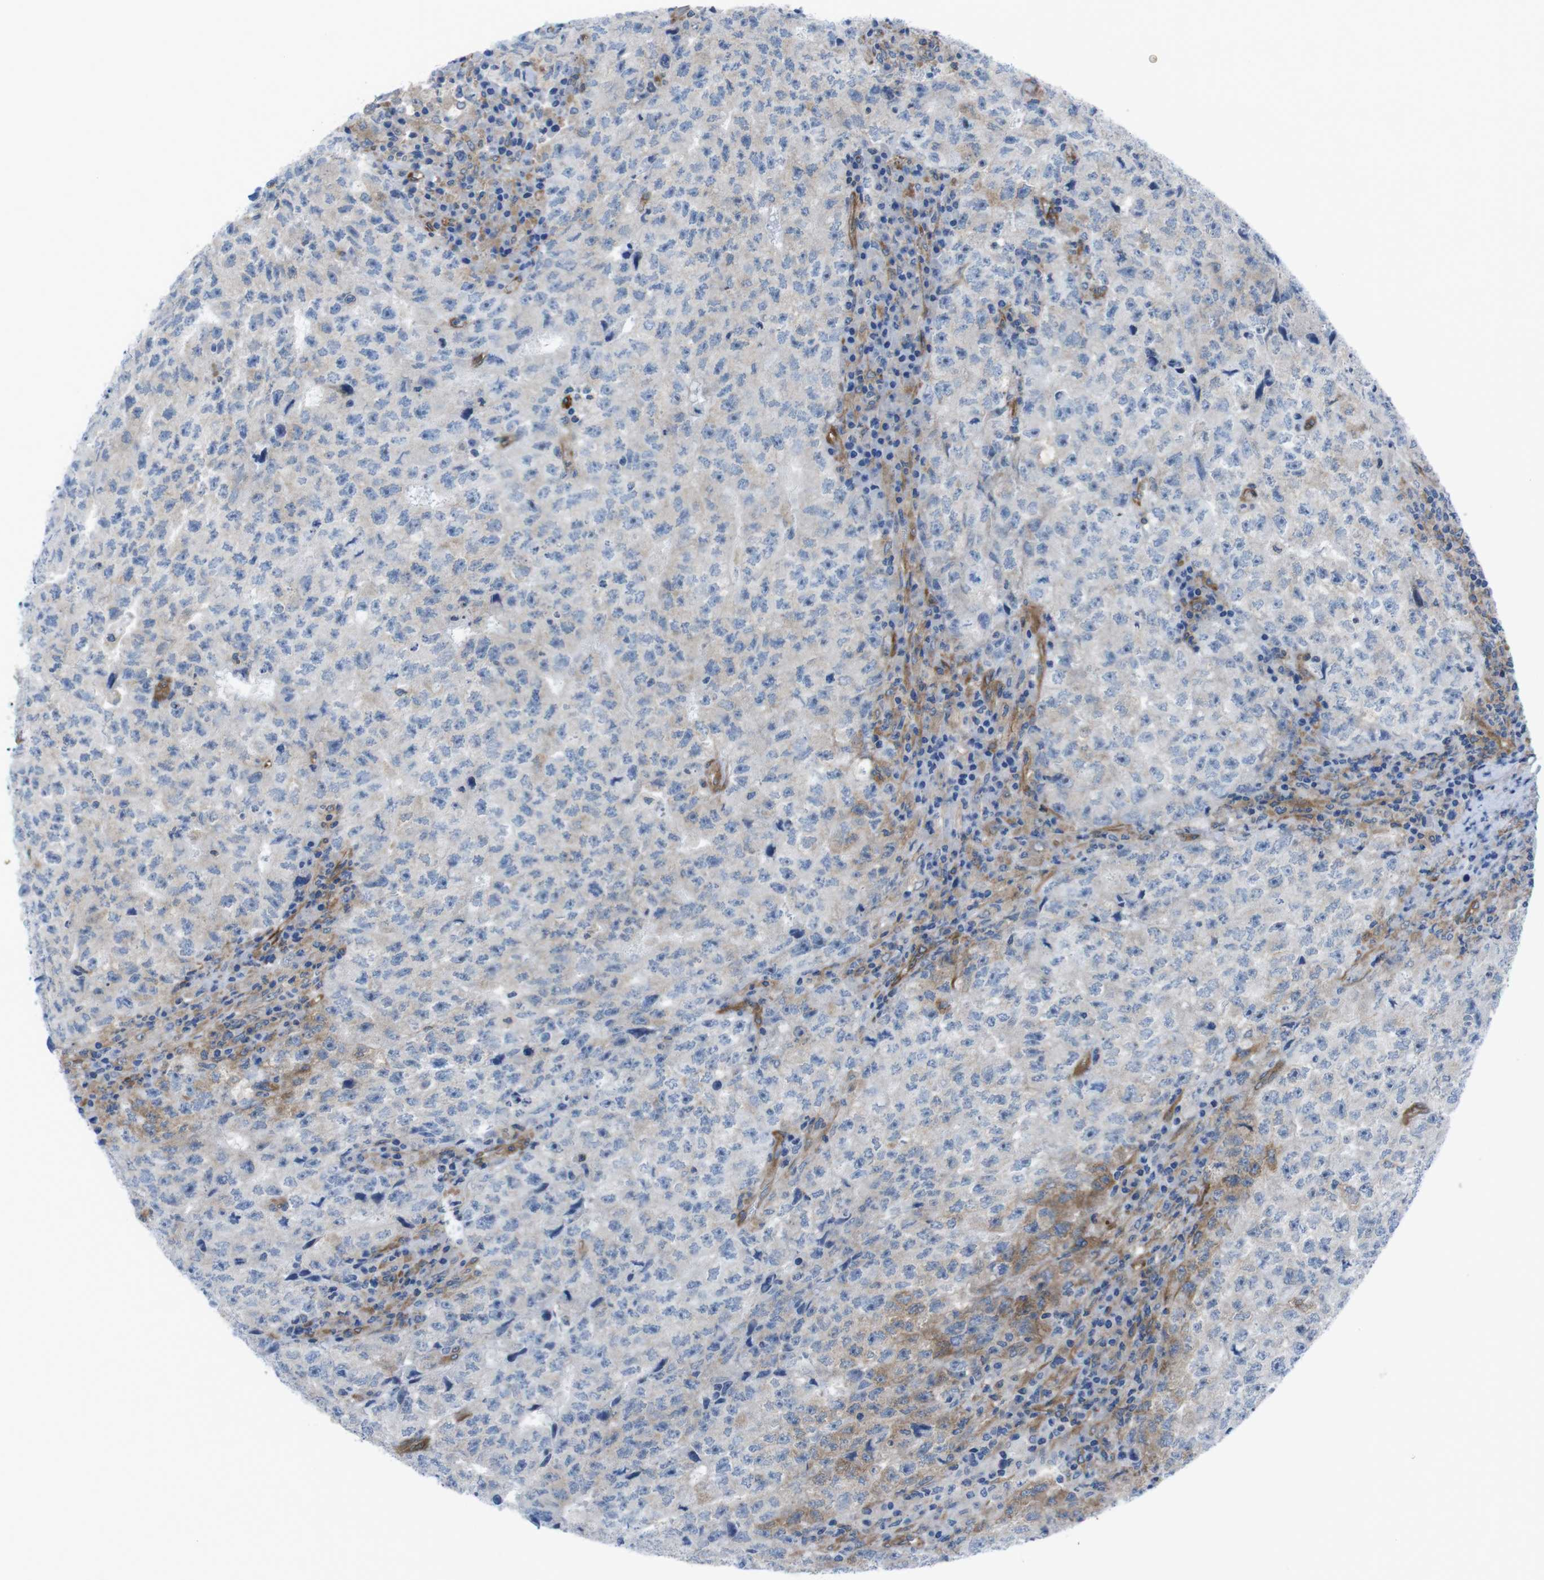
{"staining": {"intensity": "moderate", "quantity": "<25%", "location": "cytoplasmic/membranous"}, "tissue": "testis cancer", "cell_type": "Tumor cells", "image_type": "cancer", "snomed": [{"axis": "morphology", "description": "Necrosis, NOS"}, {"axis": "morphology", "description": "Carcinoma, Embryonal, NOS"}, {"axis": "topography", "description": "Testis"}], "caption": "Tumor cells reveal low levels of moderate cytoplasmic/membranous staining in about <25% of cells in testis cancer (embryonal carcinoma). The staining is performed using DAB (3,3'-diaminobenzidine) brown chromogen to label protein expression. The nuclei are counter-stained blue using hematoxylin.", "gene": "DIAPH2", "patient": {"sex": "male", "age": 19}}